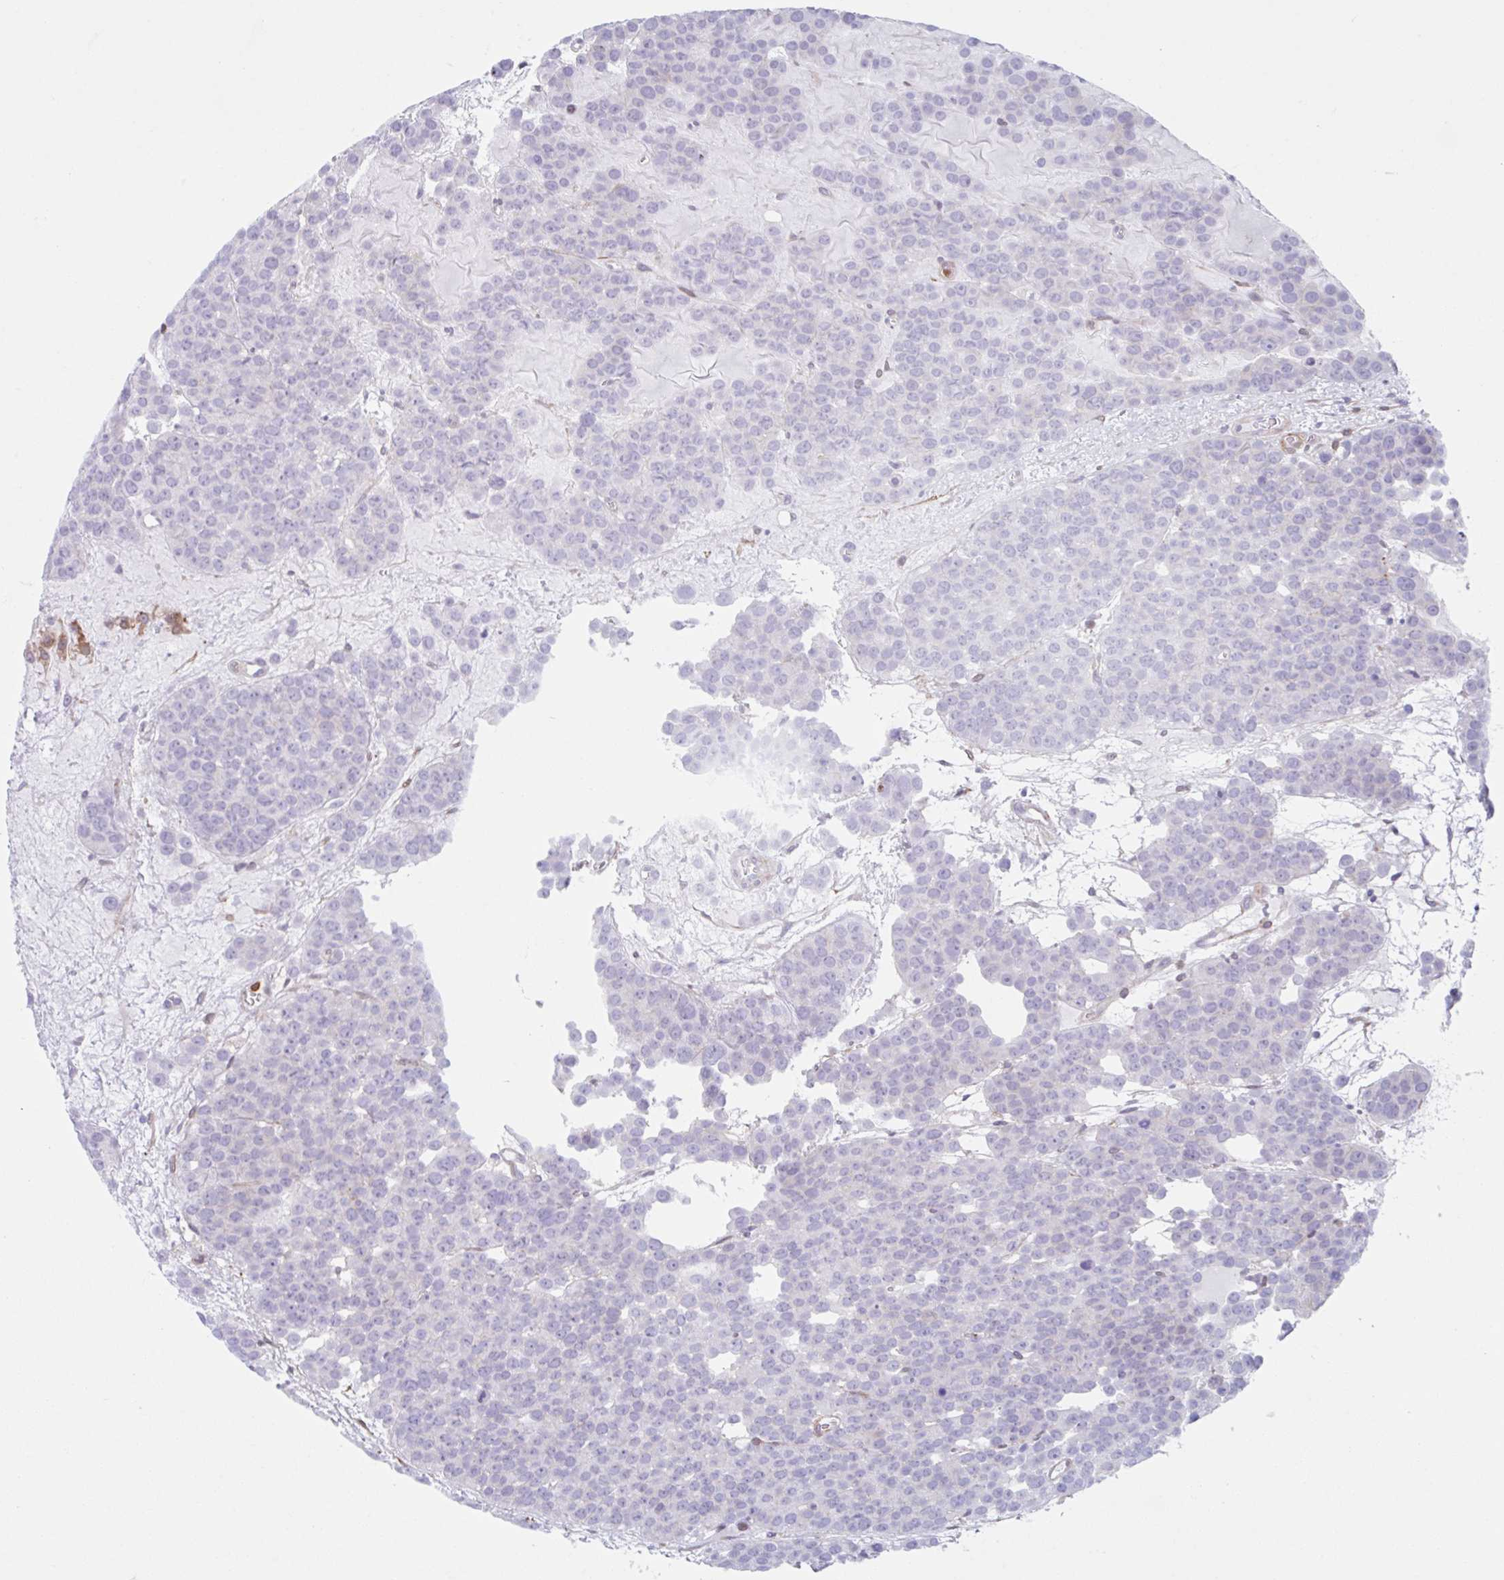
{"staining": {"intensity": "negative", "quantity": "none", "location": "none"}, "tissue": "testis cancer", "cell_type": "Tumor cells", "image_type": "cancer", "snomed": [{"axis": "morphology", "description": "Seminoma, NOS"}, {"axis": "topography", "description": "Testis"}], "caption": "Immunohistochemical staining of human testis seminoma displays no significant staining in tumor cells.", "gene": "EFHD1", "patient": {"sex": "male", "age": 71}}